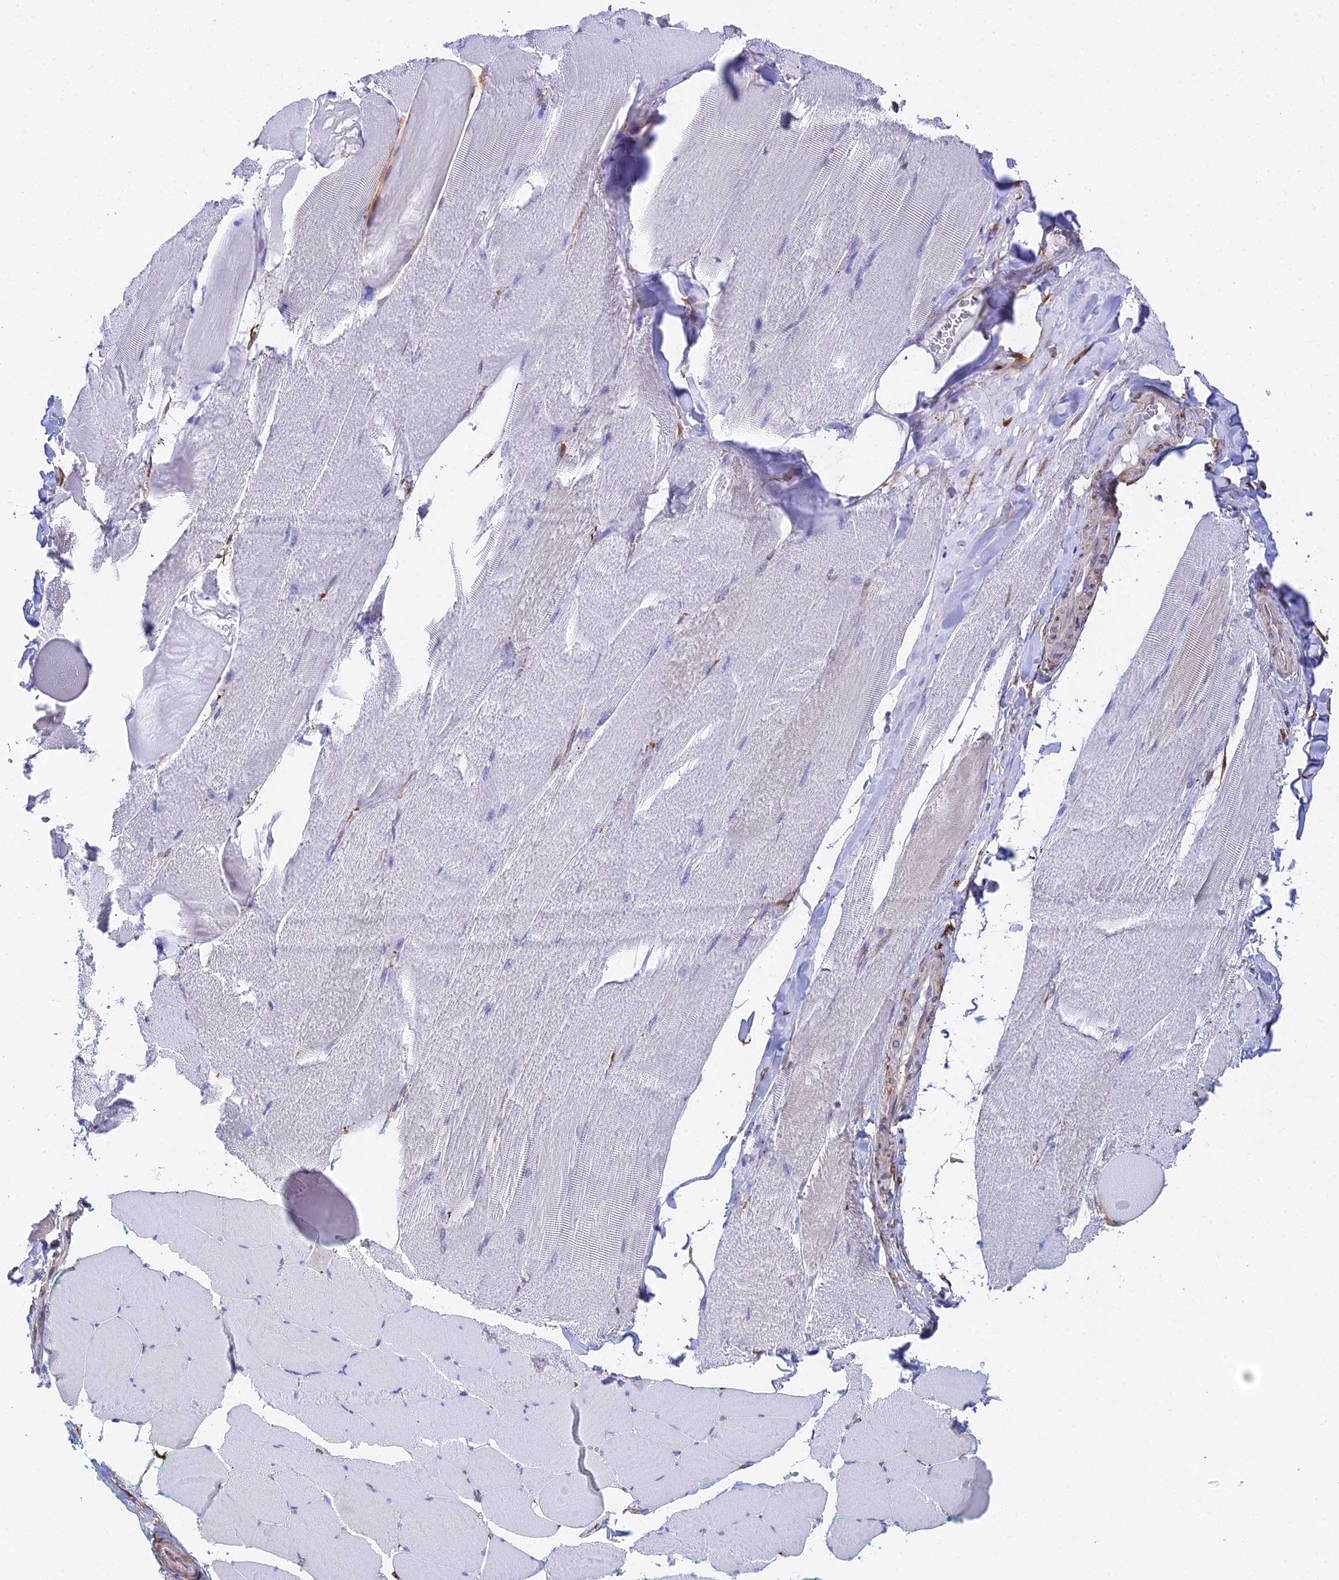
{"staining": {"intensity": "weak", "quantity": "<25%", "location": "cytoplasmic/membranous"}, "tissue": "skeletal muscle", "cell_type": "Myocytes", "image_type": "normal", "snomed": [{"axis": "morphology", "description": "Normal tissue, NOS"}, {"axis": "morphology", "description": "Squamous cell carcinoma, NOS"}, {"axis": "topography", "description": "Skeletal muscle"}], "caption": "High power microscopy micrograph of an immunohistochemistry image of normal skeletal muscle, revealing no significant staining in myocytes.", "gene": "MXRA7", "patient": {"sex": "male", "age": 51}}